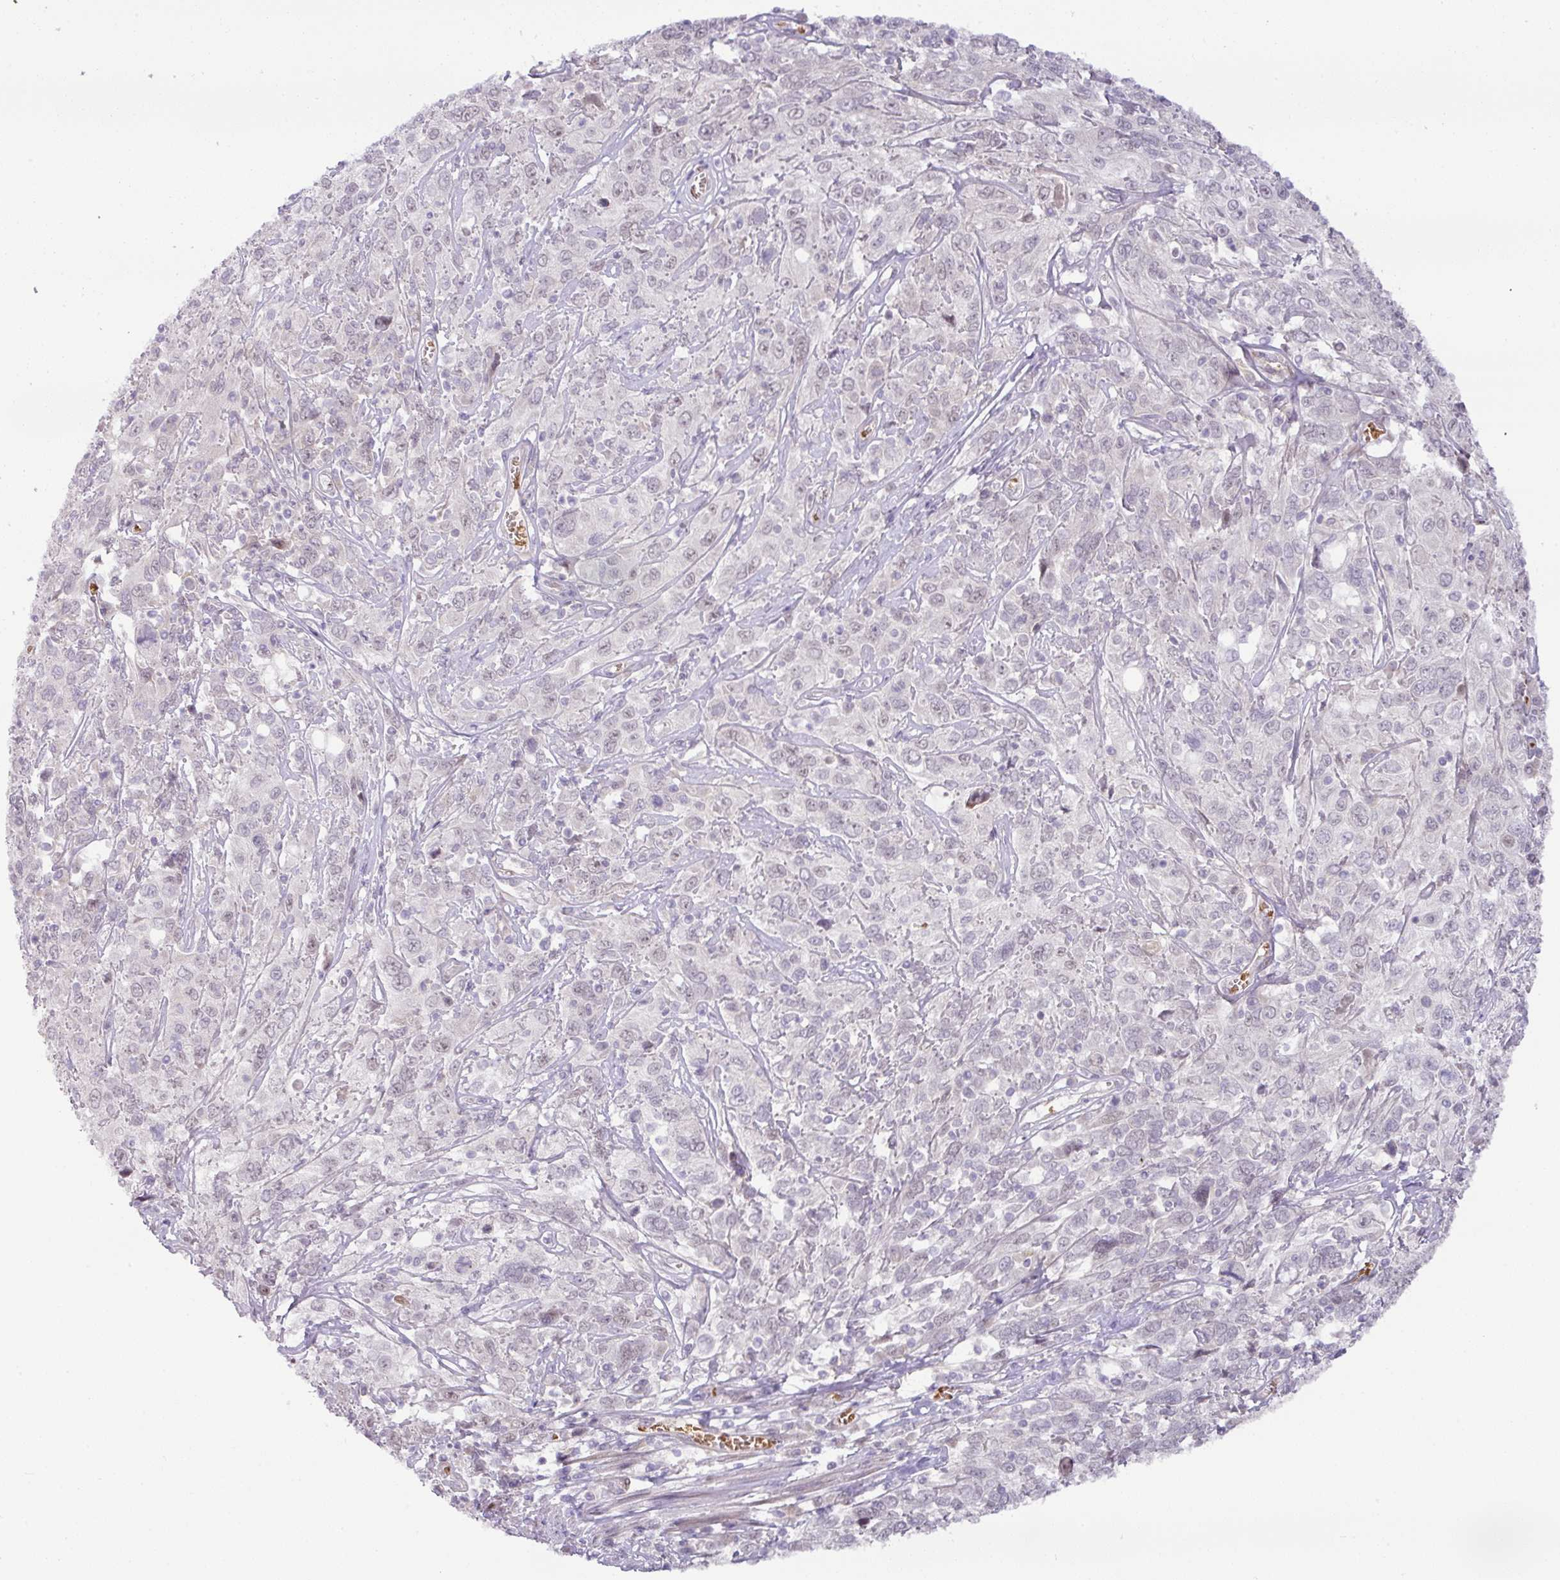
{"staining": {"intensity": "negative", "quantity": "none", "location": "none"}, "tissue": "cervical cancer", "cell_type": "Tumor cells", "image_type": "cancer", "snomed": [{"axis": "morphology", "description": "Squamous cell carcinoma, NOS"}, {"axis": "topography", "description": "Cervix"}], "caption": "Tumor cells are negative for protein expression in human cervical cancer. (DAB IHC with hematoxylin counter stain).", "gene": "PARP2", "patient": {"sex": "female", "age": 46}}